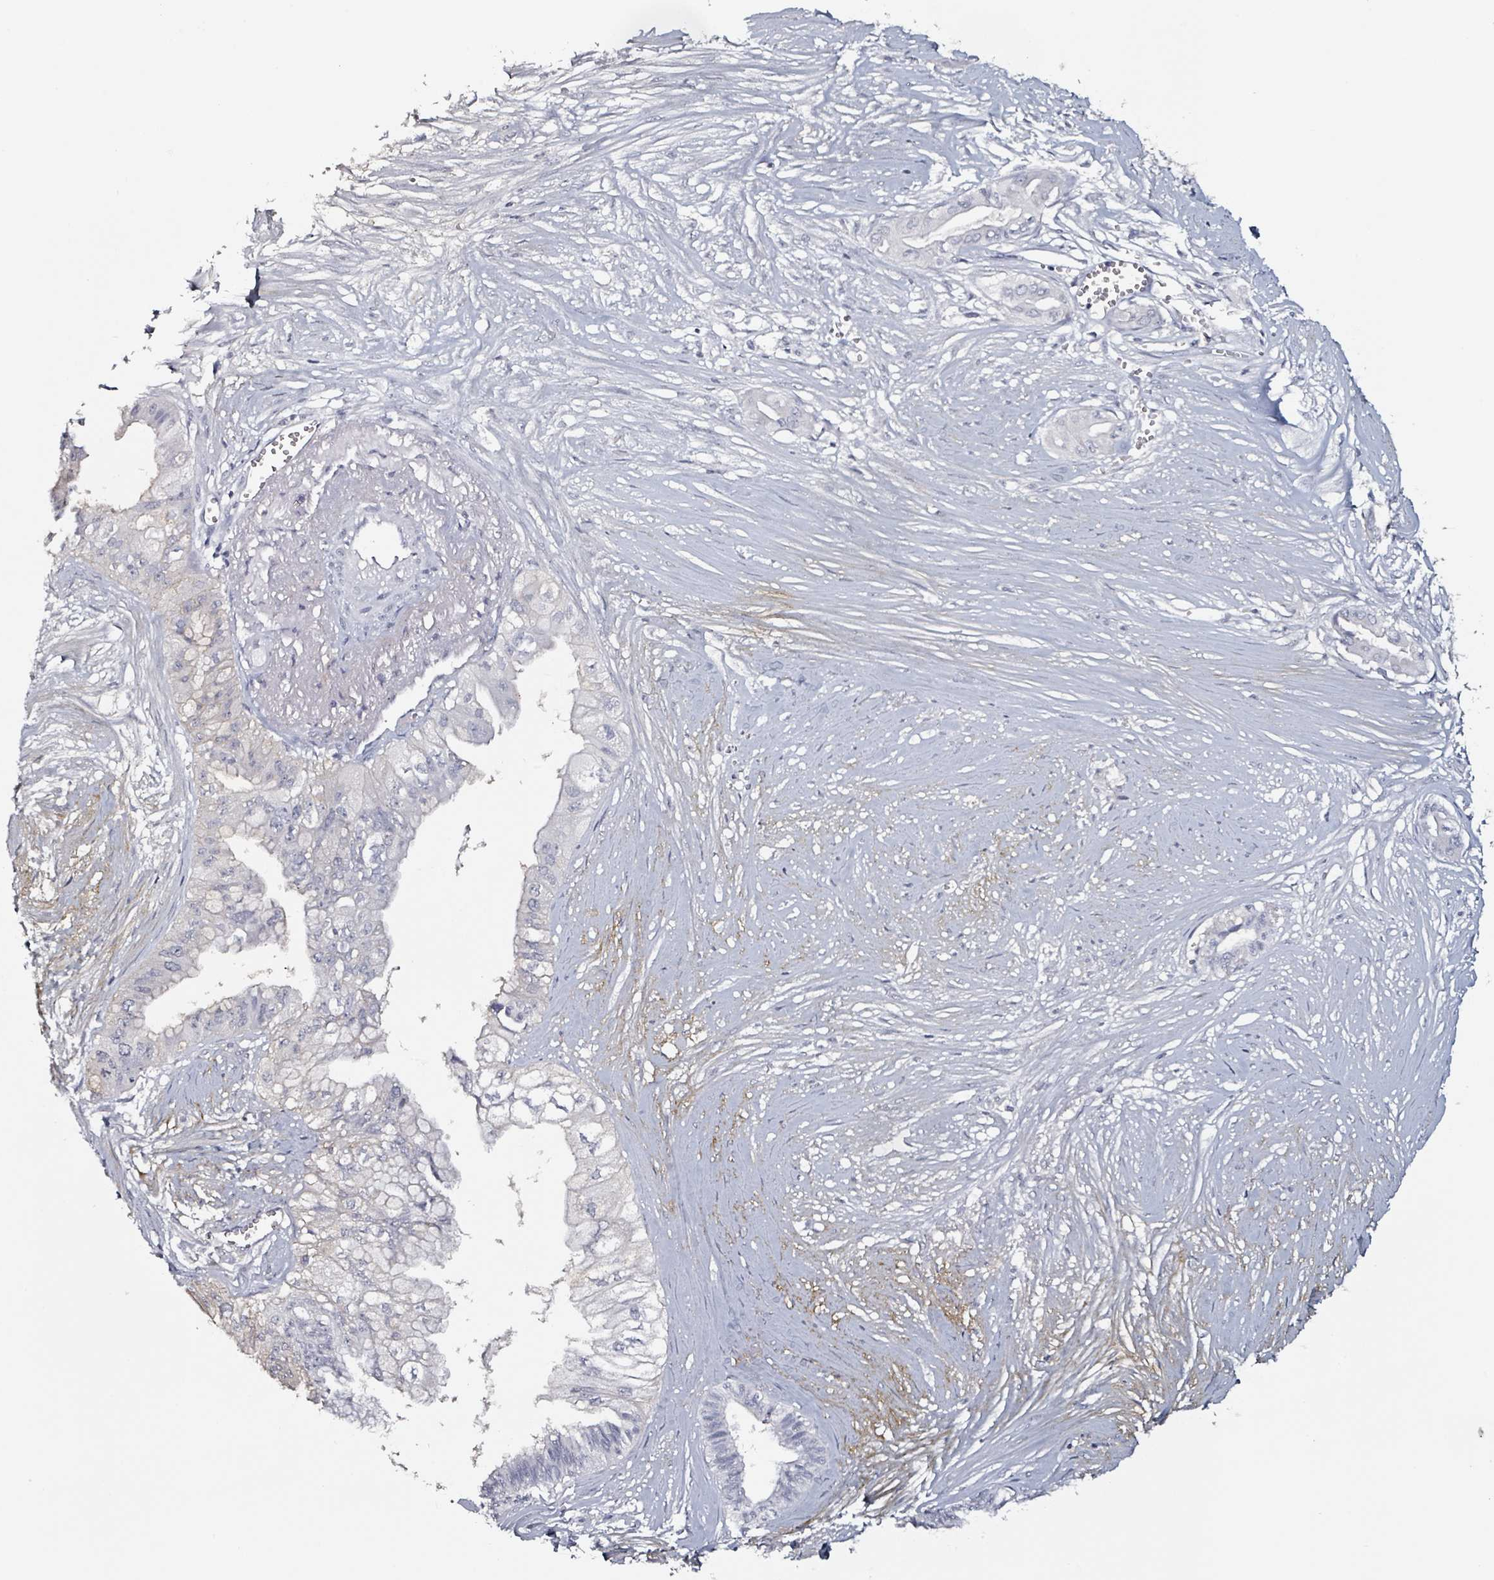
{"staining": {"intensity": "negative", "quantity": "none", "location": "none"}, "tissue": "pancreatic cancer", "cell_type": "Tumor cells", "image_type": "cancer", "snomed": [{"axis": "morphology", "description": "Adenocarcinoma, NOS"}, {"axis": "topography", "description": "Pancreas"}], "caption": "High power microscopy image of an immunohistochemistry micrograph of pancreatic adenocarcinoma, revealing no significant positivity in tumor cells. Brightfield microscopy of immunohistochemistry (IHC) stained with DAB (3,3'-diaminobenzidine) (brown) and hematoxylin (blue), captured at high magnification.", "gene": "CA9", "patient": {"sex": "male", "age": 71}}